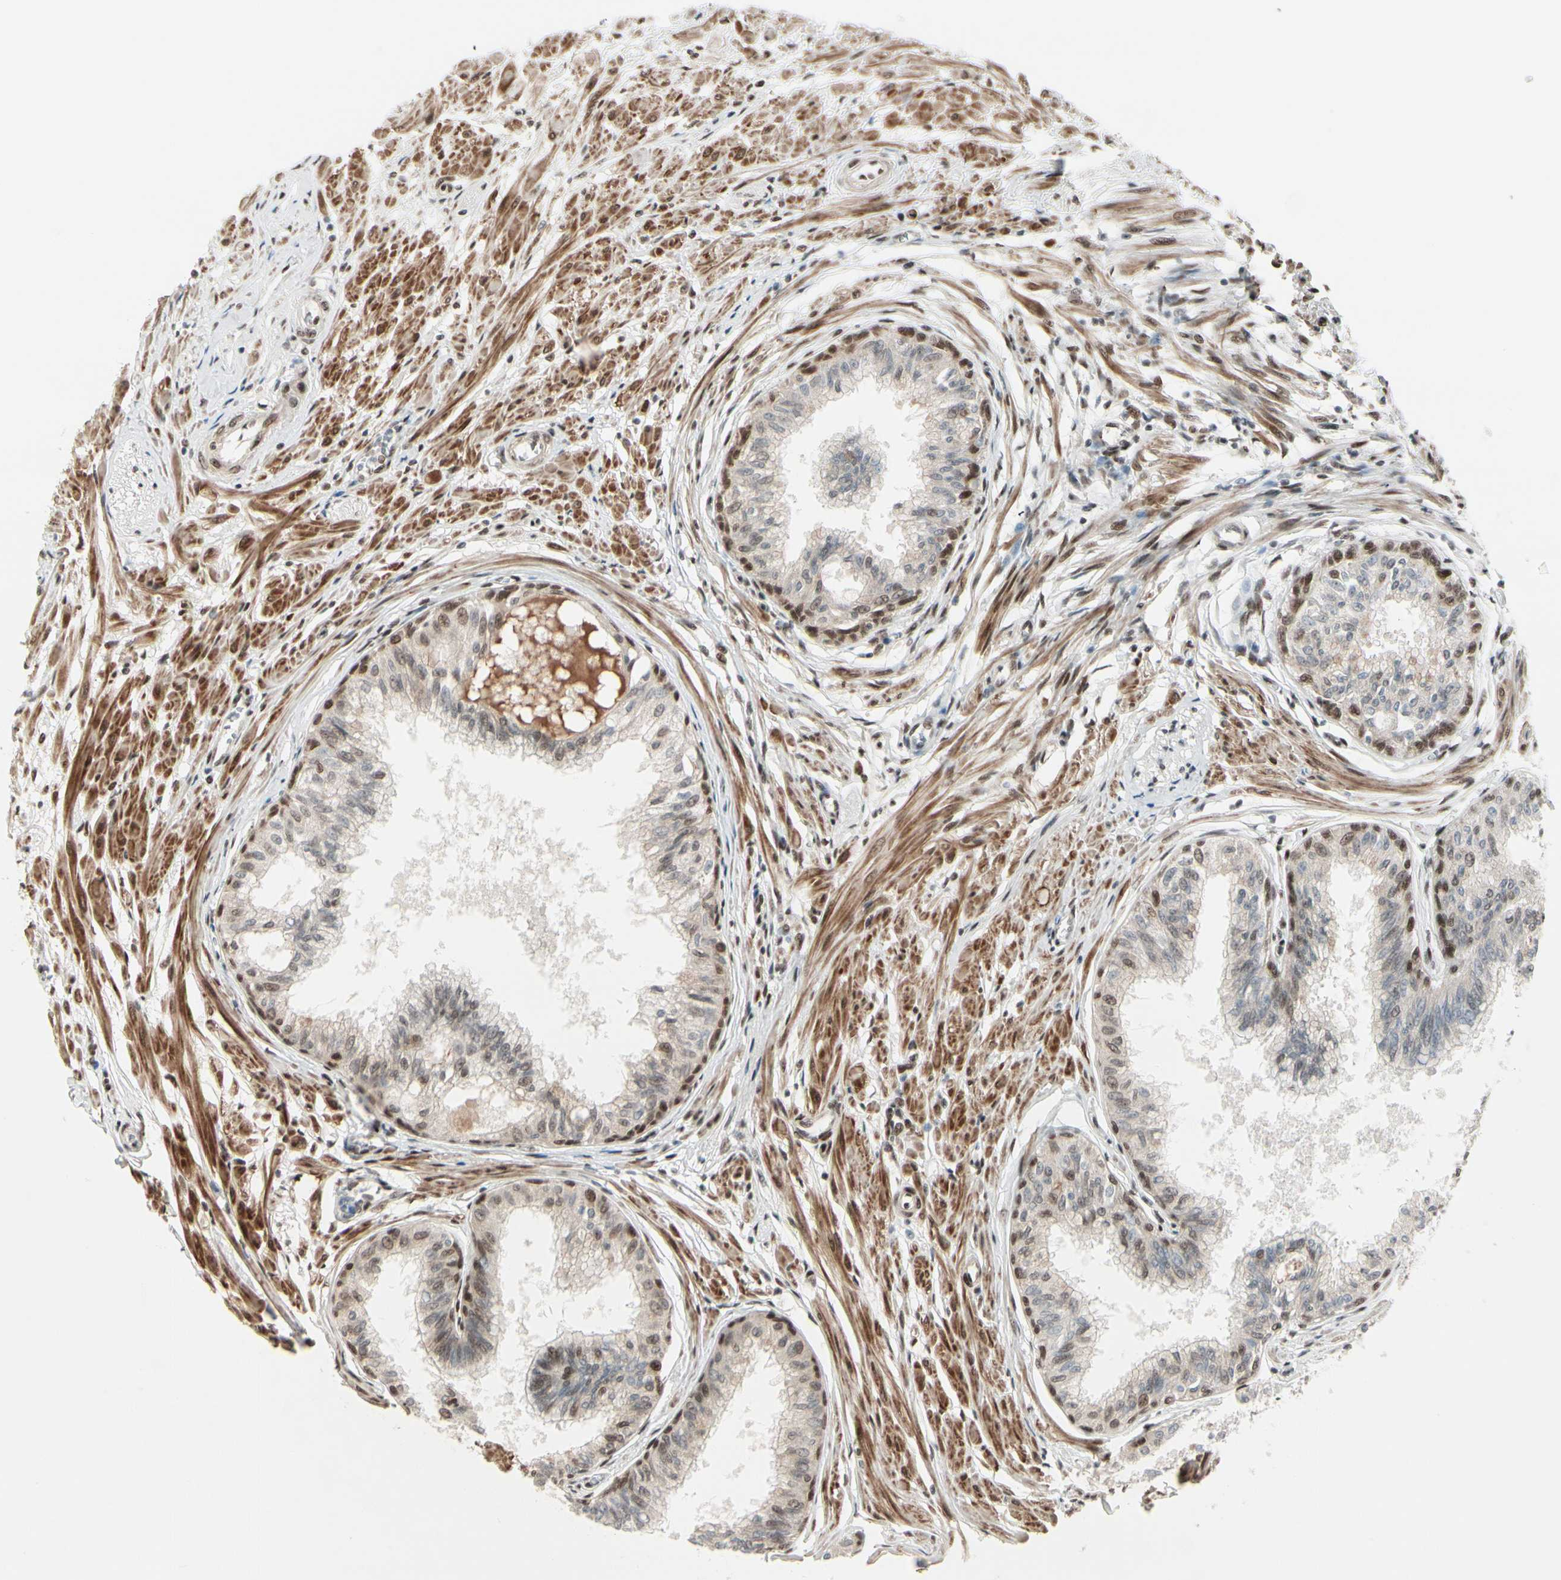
{"staining": {"intensity": "strong", "quantity": "25%-75%", "location": "nuclear"}, "tissue": "prostate", "cell_type": "Glandular cells", "image_type": "normal", "snomed": [{"axis": "morphology", "description": "Normal tissue, NOS"}, {"axis": "topography", "description": "Prostate"}, {"axis": "topography", "description": "Seminal veicle"}], "caption": "Immunohistochemical staining of unremarkable human prostate exhibits high levels of strong nuclear expression in approximately 25%-75% of glandular cells.", "gene": "CHAMP1", "patient": {"sex": "male", "age": 60}}